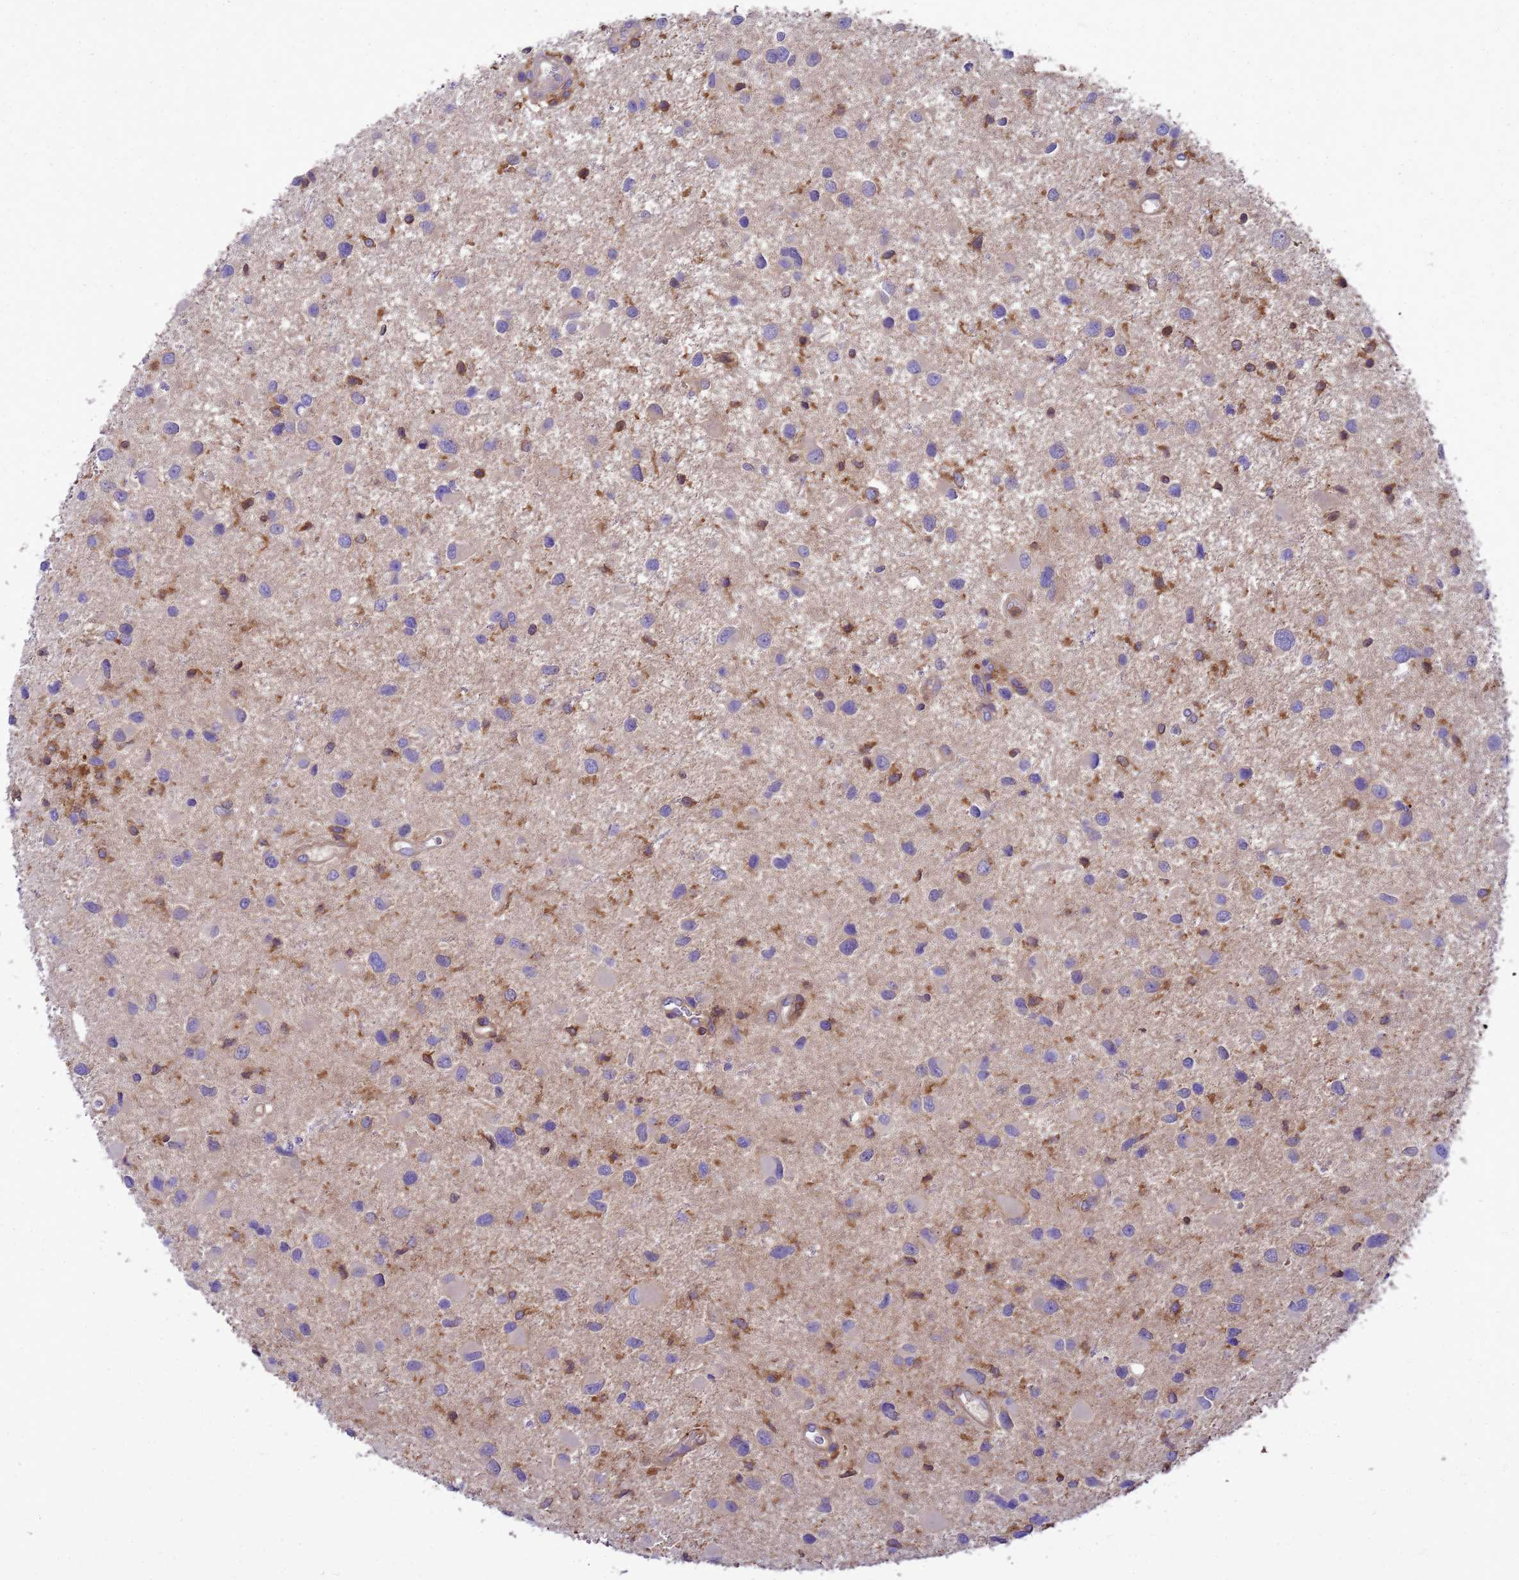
{"staining": {"intensity": "weak", "quantity": "<25%", "location": "cytoplasmic/membranous"}, "tissue": "glioma", "cell_type": "Tumor cells", "image_type": "cancer", "snomed": [{"axis": "morphology", "description": "Glioma, malignant, Low grade"}, {"axis": "topography", "description": "Brain"}], "caption": "There is no significant staining in tumor cells of low-grade glioma (malignant).", "gene": "ZNF235", "patient": {"sex": "female", "age": 32}}